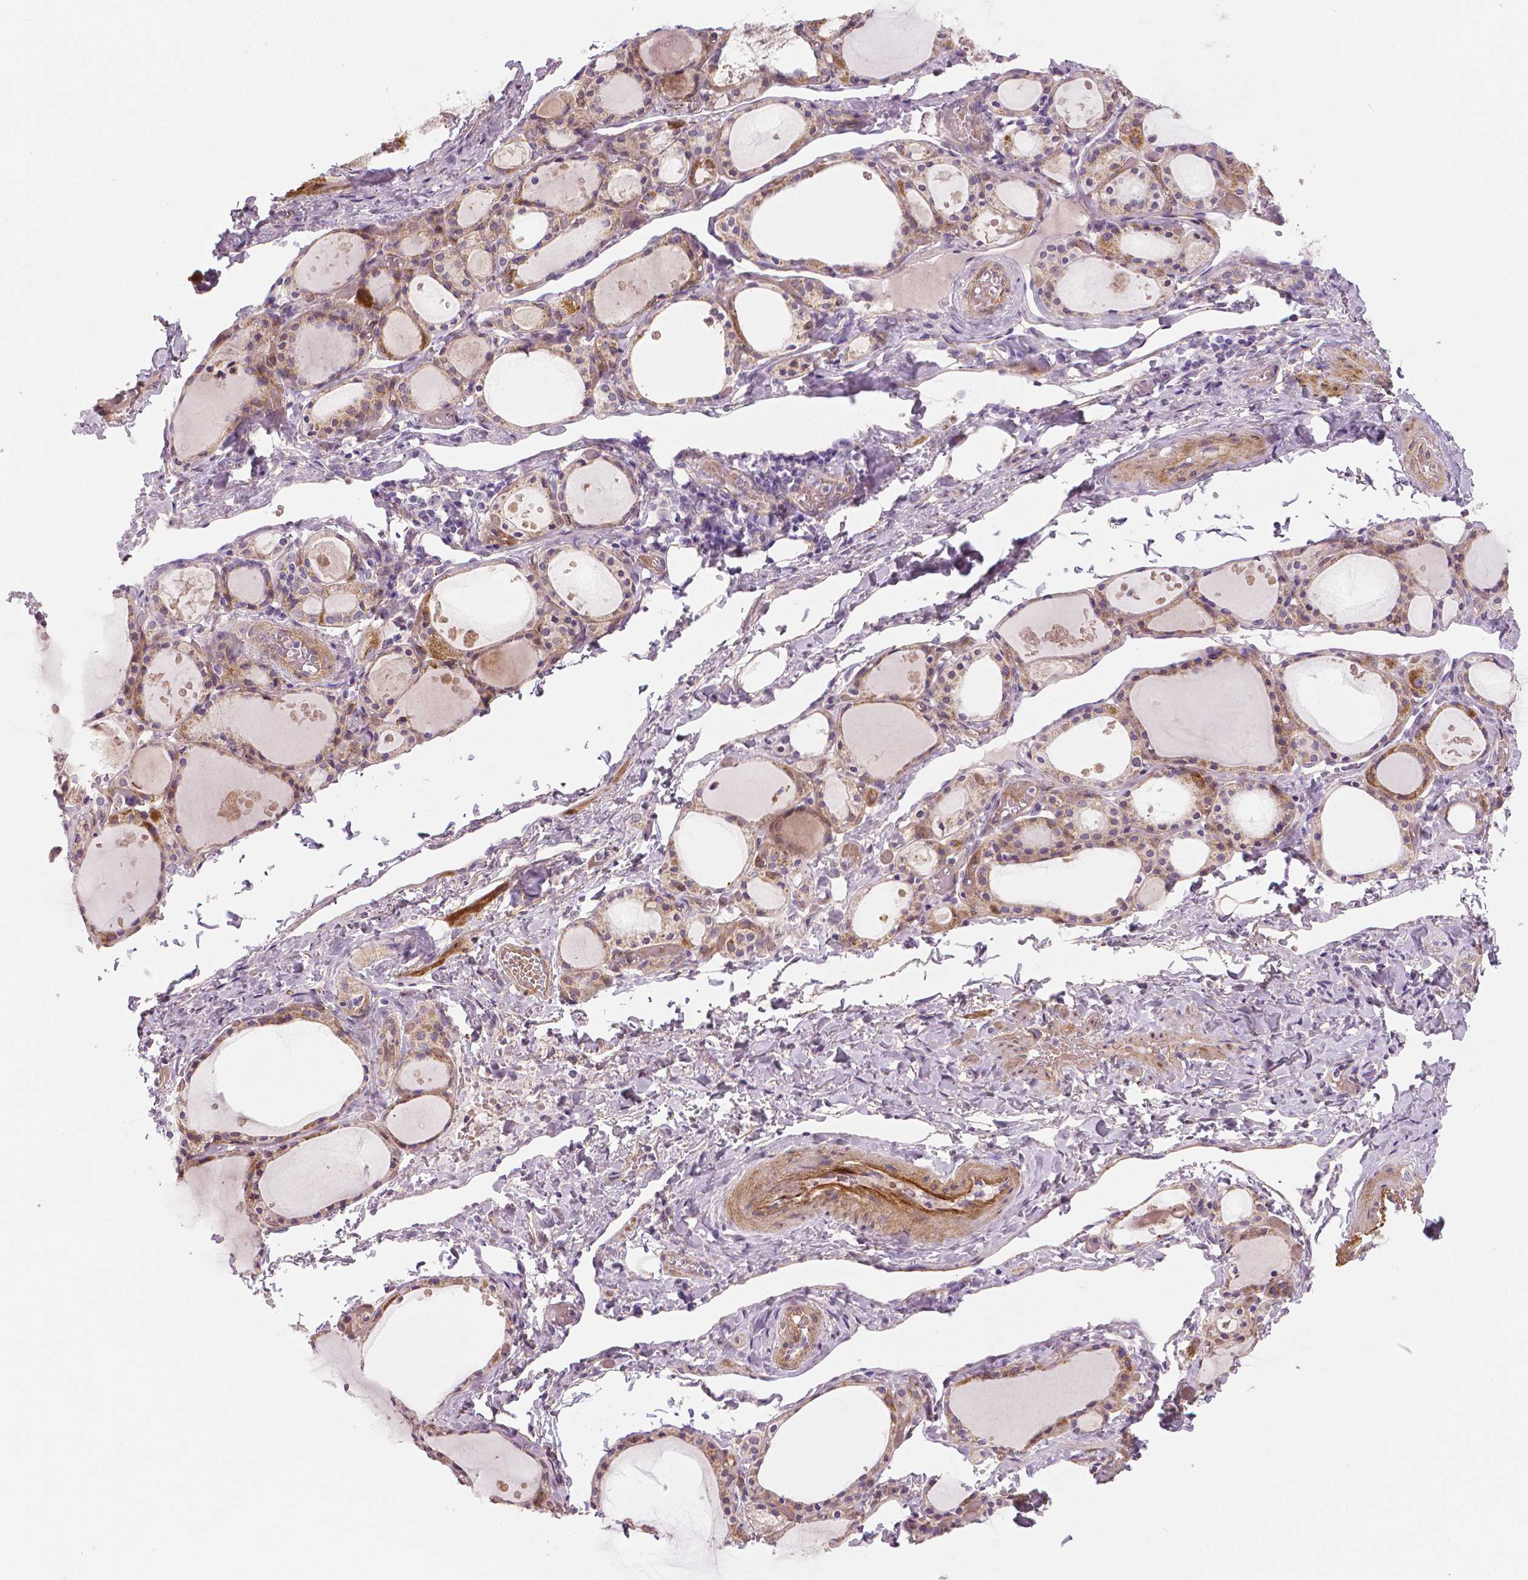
{"staining": {"intensity": "moderate", "quantity": "25%-75%", "location": "cytoplasmic/membranous"}, "tissue": "thyroid gland", "cell_type": "Glandular cells", "image_type": "normal", "snomed": [{"axis": "morphology", "description": "Normal tissue, NOS"}, {"axis": "topography", "description": "Thyroid gland"}], "caption": "This is a histology image of immunohistochemistry staining of normal thyroid gland, which shows moderate positivity in the cytoplasmic/membranous of glandular cells.", "gene": "FLT1", "patient": {"sex": "male", "age": 68}}